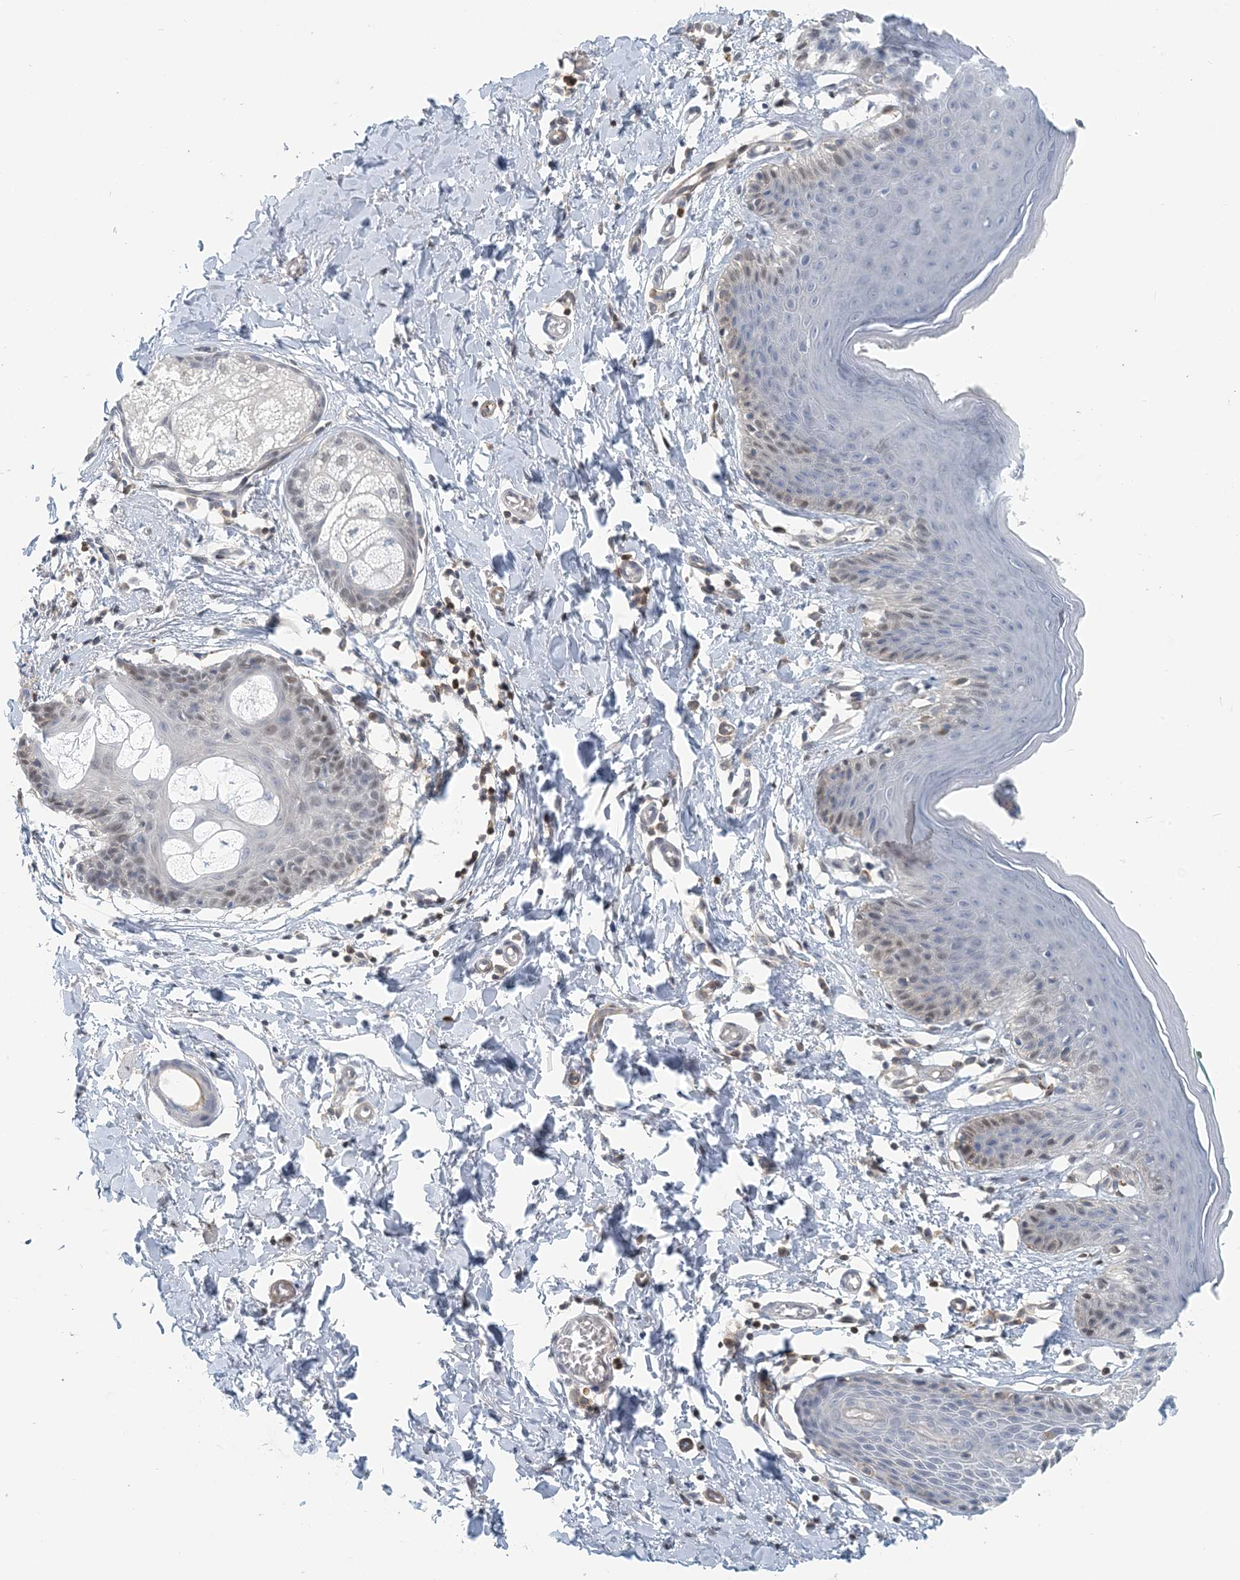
{"staining": {"intensity": "weak", "quantity": "<25%", "location": "nuclear"}, "tissue": "skin", "cell_type": "Epidermal cells", "image_type": "normal", "snomed": [{"axis": "morphology", "description": "Normal tissue, NOS"}, {"axis": "topography", "description": "Vulva"}], "caption": "IHC photomicrograph of benign skin: human skin stained with DAB (3,3'-diaminobenzidine) exhibits no significant protein positivity in epidermal cells.", "gene": "ZC3H12A", "patient": {"sex": "female", "age": 66}}